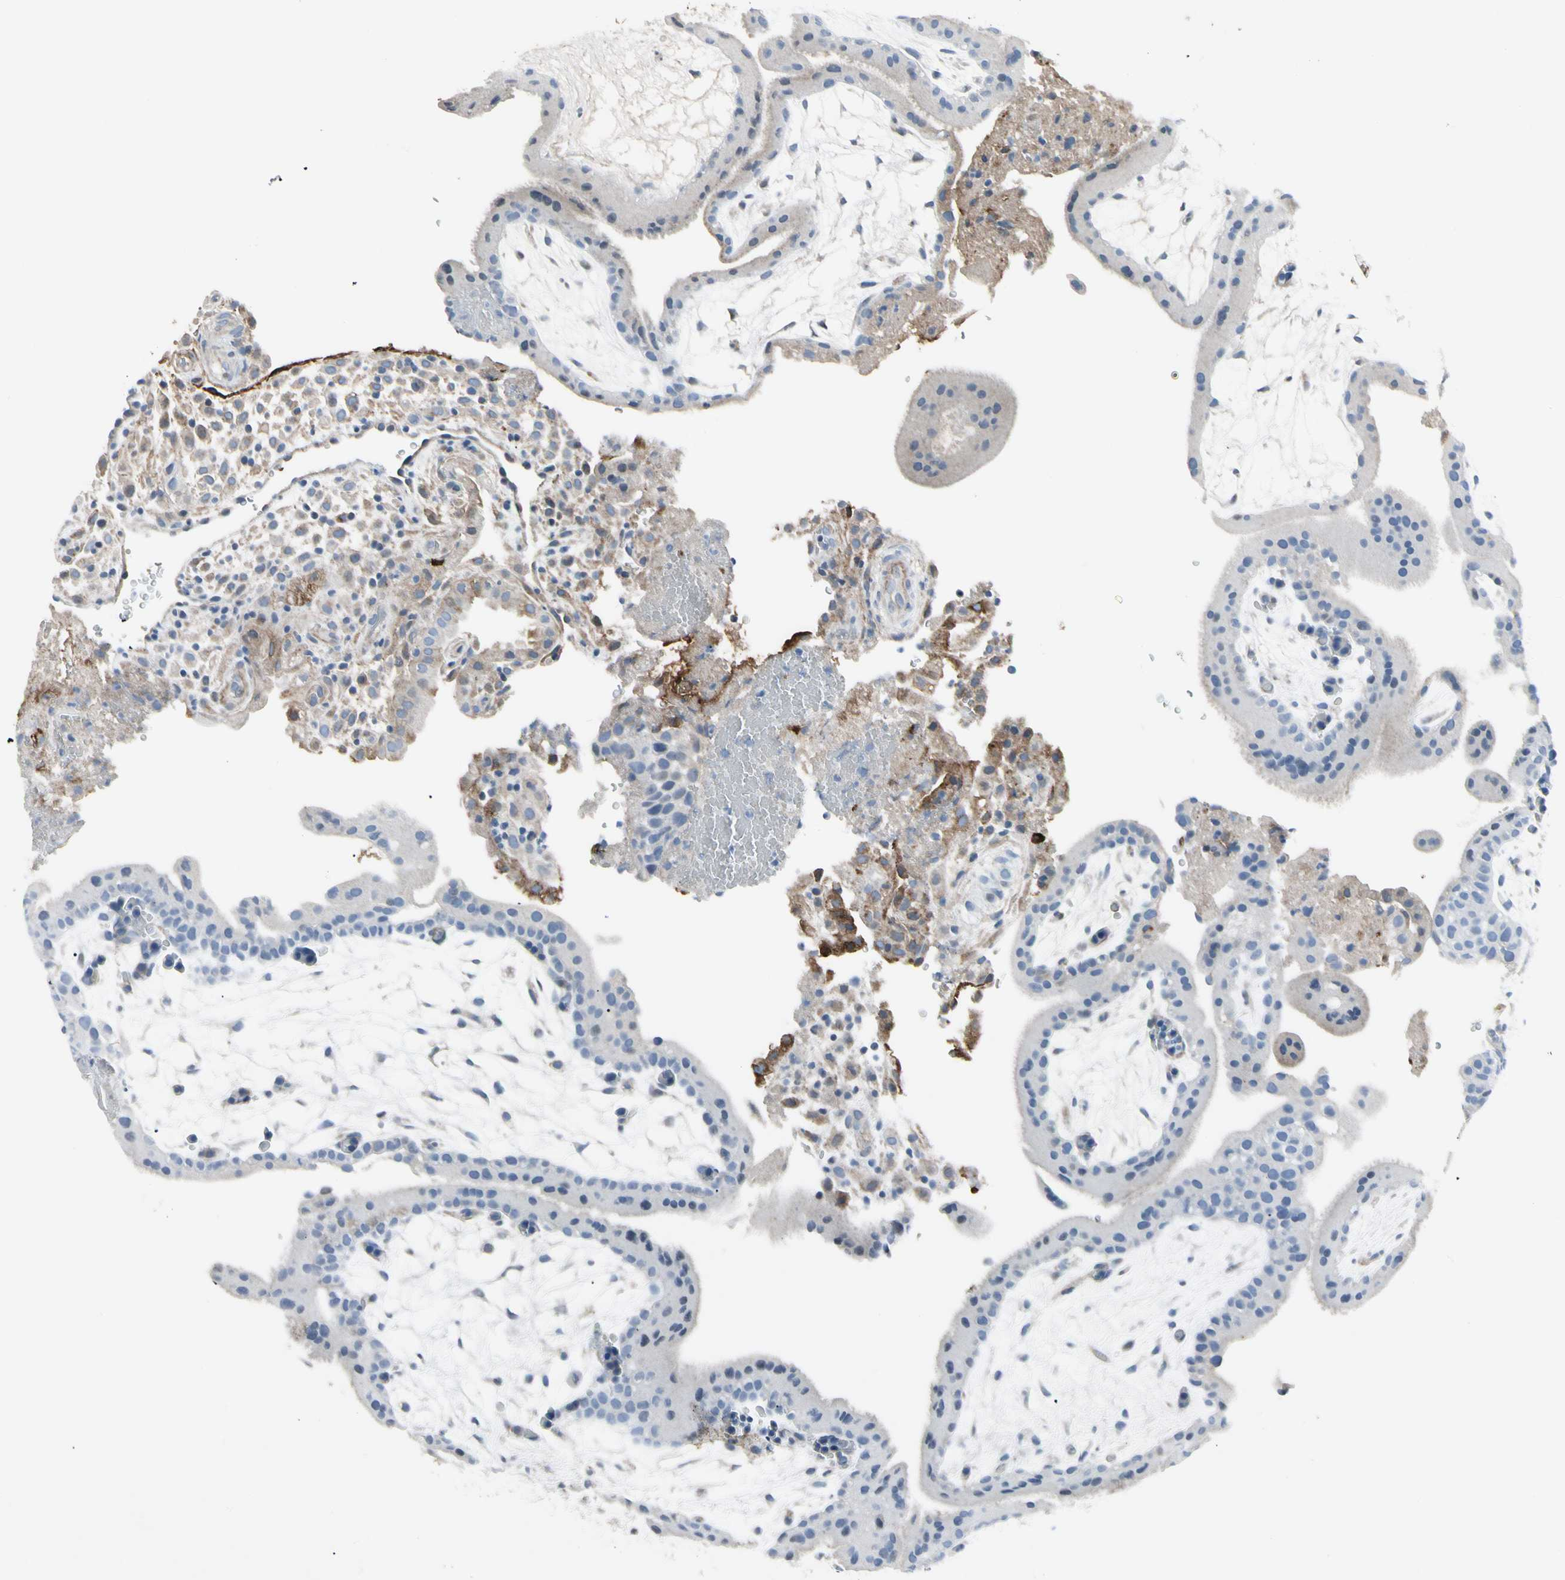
{"staining": {"intensity": "moderate", "quantity": ">75%", "location": "cytoplasmic/membranous"}, "tissue": "placenta", "cell_type": "Decidual cells", "image_type": "normal", "snomed": [{"axis": "morphology", "description": "Normal tissue, NOS"}, {"axis": "topography", "description": "Placenta"}], "caption": "This histopathology image demonstrates immunohistochemistry (IHC) staining of normal placenta, with medium moderate cytoplasmic/membranous expression in approximately >75% of decidual cells.", "gene": "PIGR", "patient": {"sex": "female", "age": 19}}